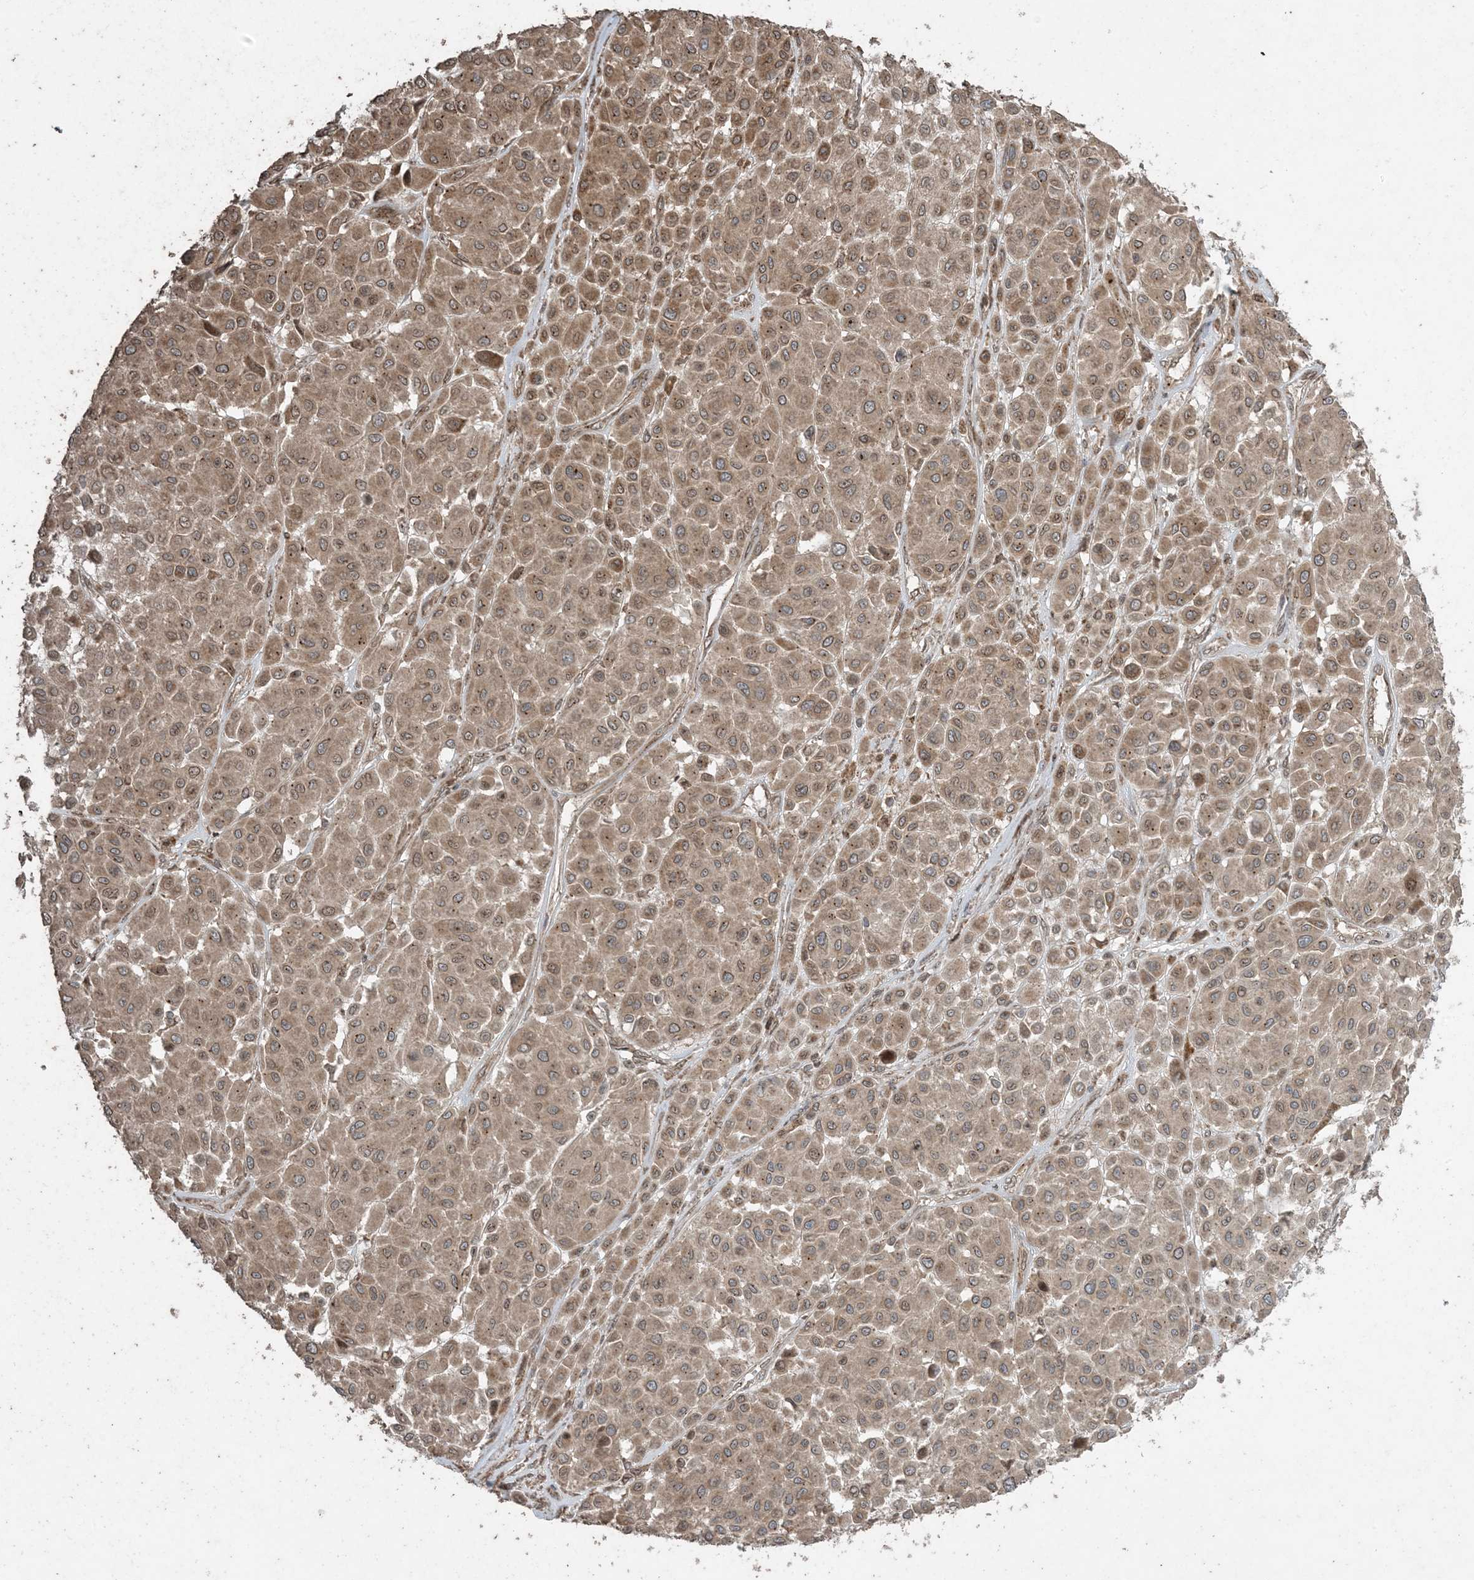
{"staining": {"intensity": "moderate", "quantity": "25%-75%", "location": "cytoplasmic/membranous"}, "tissue": "melanoma", "cell_type": "Tumor cells", "image_type": "cancer", "snomed": [{"axis": "morphology", "description": "Malignant melanoma, Metastatic site"}, {"axis": "topography", "description": "Soft tissue"}], "caption": "Immunohistochemistry (IHC) histopathology image of neoplastic tissue: human malignant melanoma (metastatic site) stained using immunohistochemistry shows medium levels of moderate protein expression localized specifically in the cytoplasmic/membranous of tumor cells, appearing as a cytoplasmic/membranous brown color.", "gene": "DDX19B", "patient": {"sex": "male", "age": 41}}